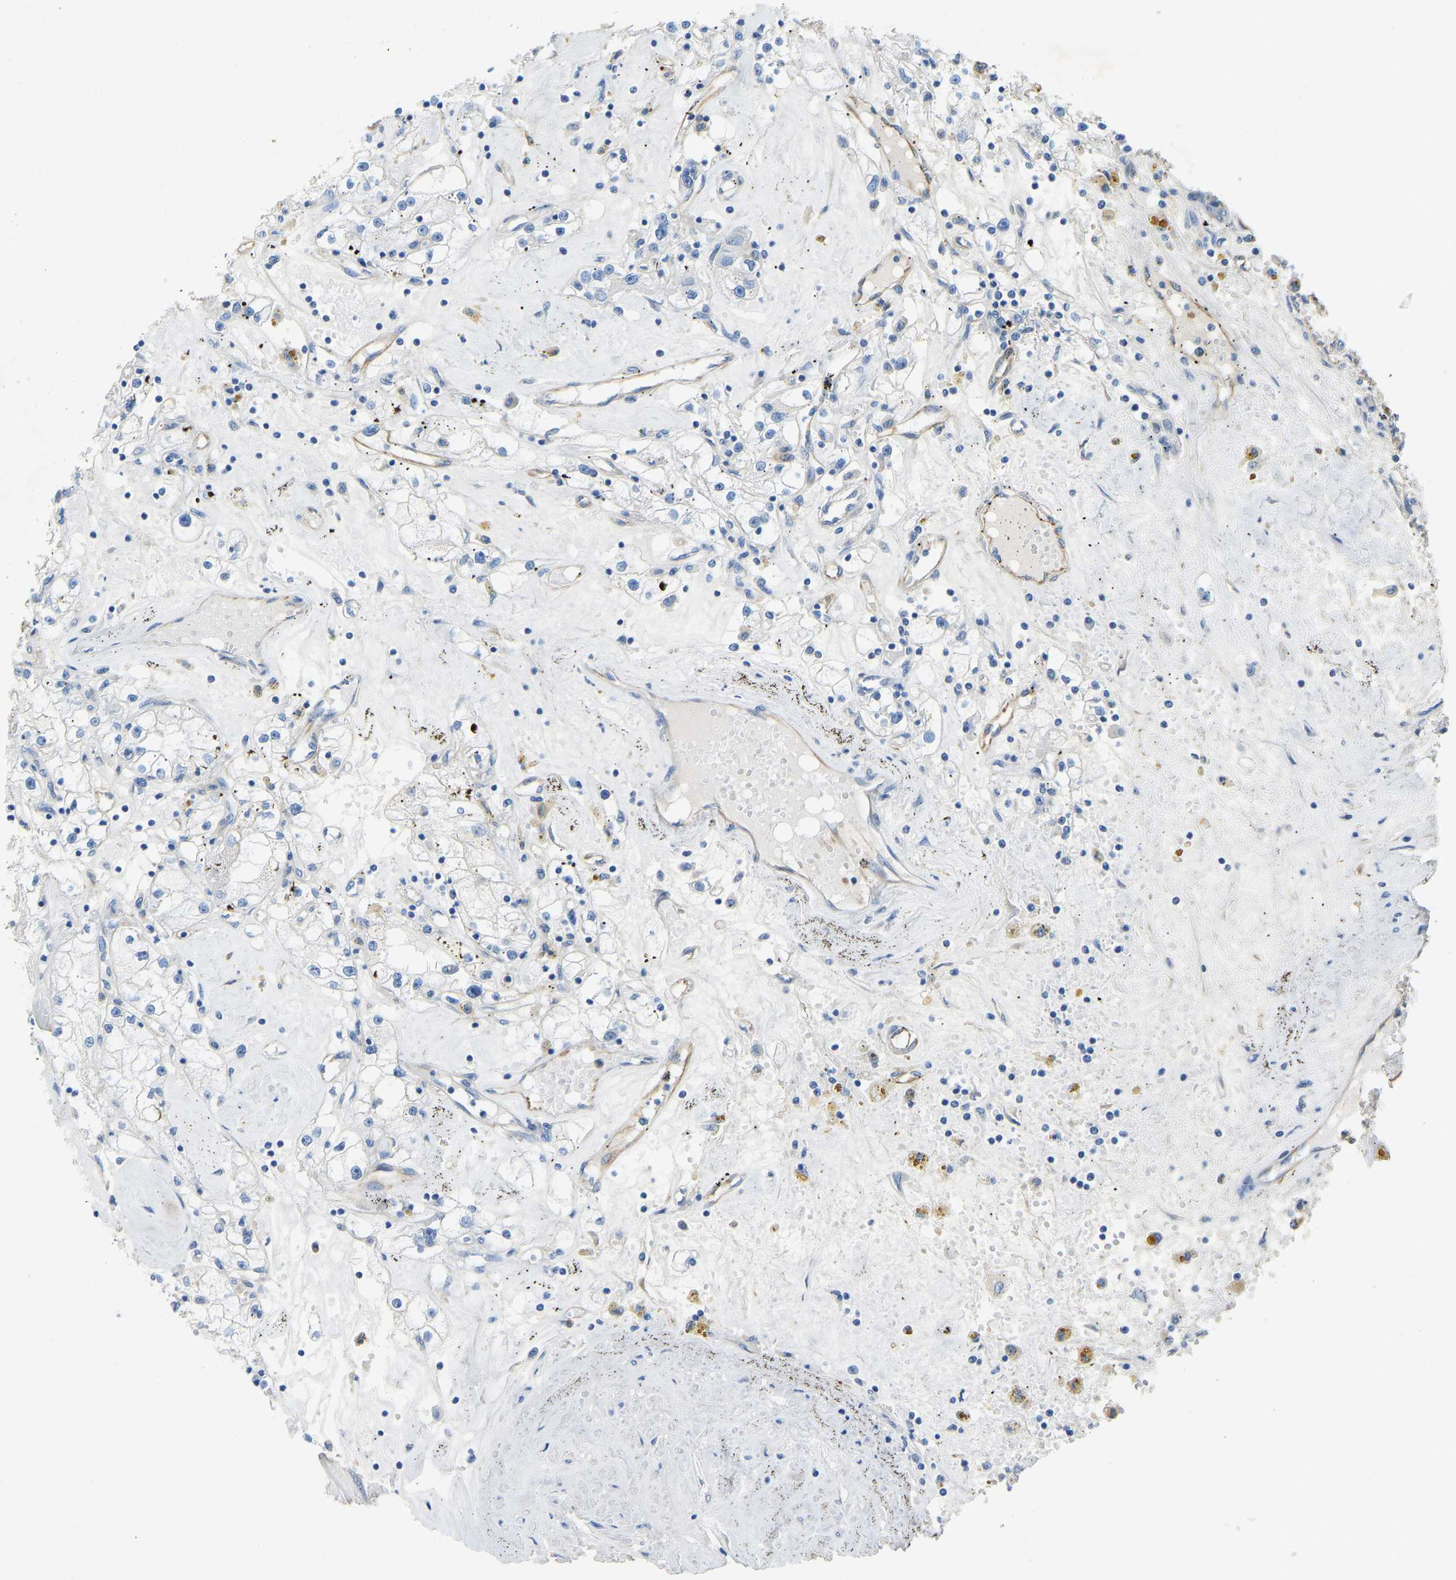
{"staining": {"intensity": "negative", "quantity": "none", "location": "none"}, "tissue": "renal cancer", "cell_type": "Tumor cells", "image_type": "cancer", "snomed": [{"axis": "morphology", "description": "Adenocarcinoma, NOS"}, {"axis": "topography", "description": "Kidney"}], "caption": "IHC micrograph of human renal cancer (adenocarcinoma) stained for a protein (brown), which exhibits no positivity in tumor cells. (DAB immunohistochemistry (IHC) visualized using brightfield microscopy, high magnification).", "gene": "TECTA", "patient": {"sex": "male", "age": 56}}